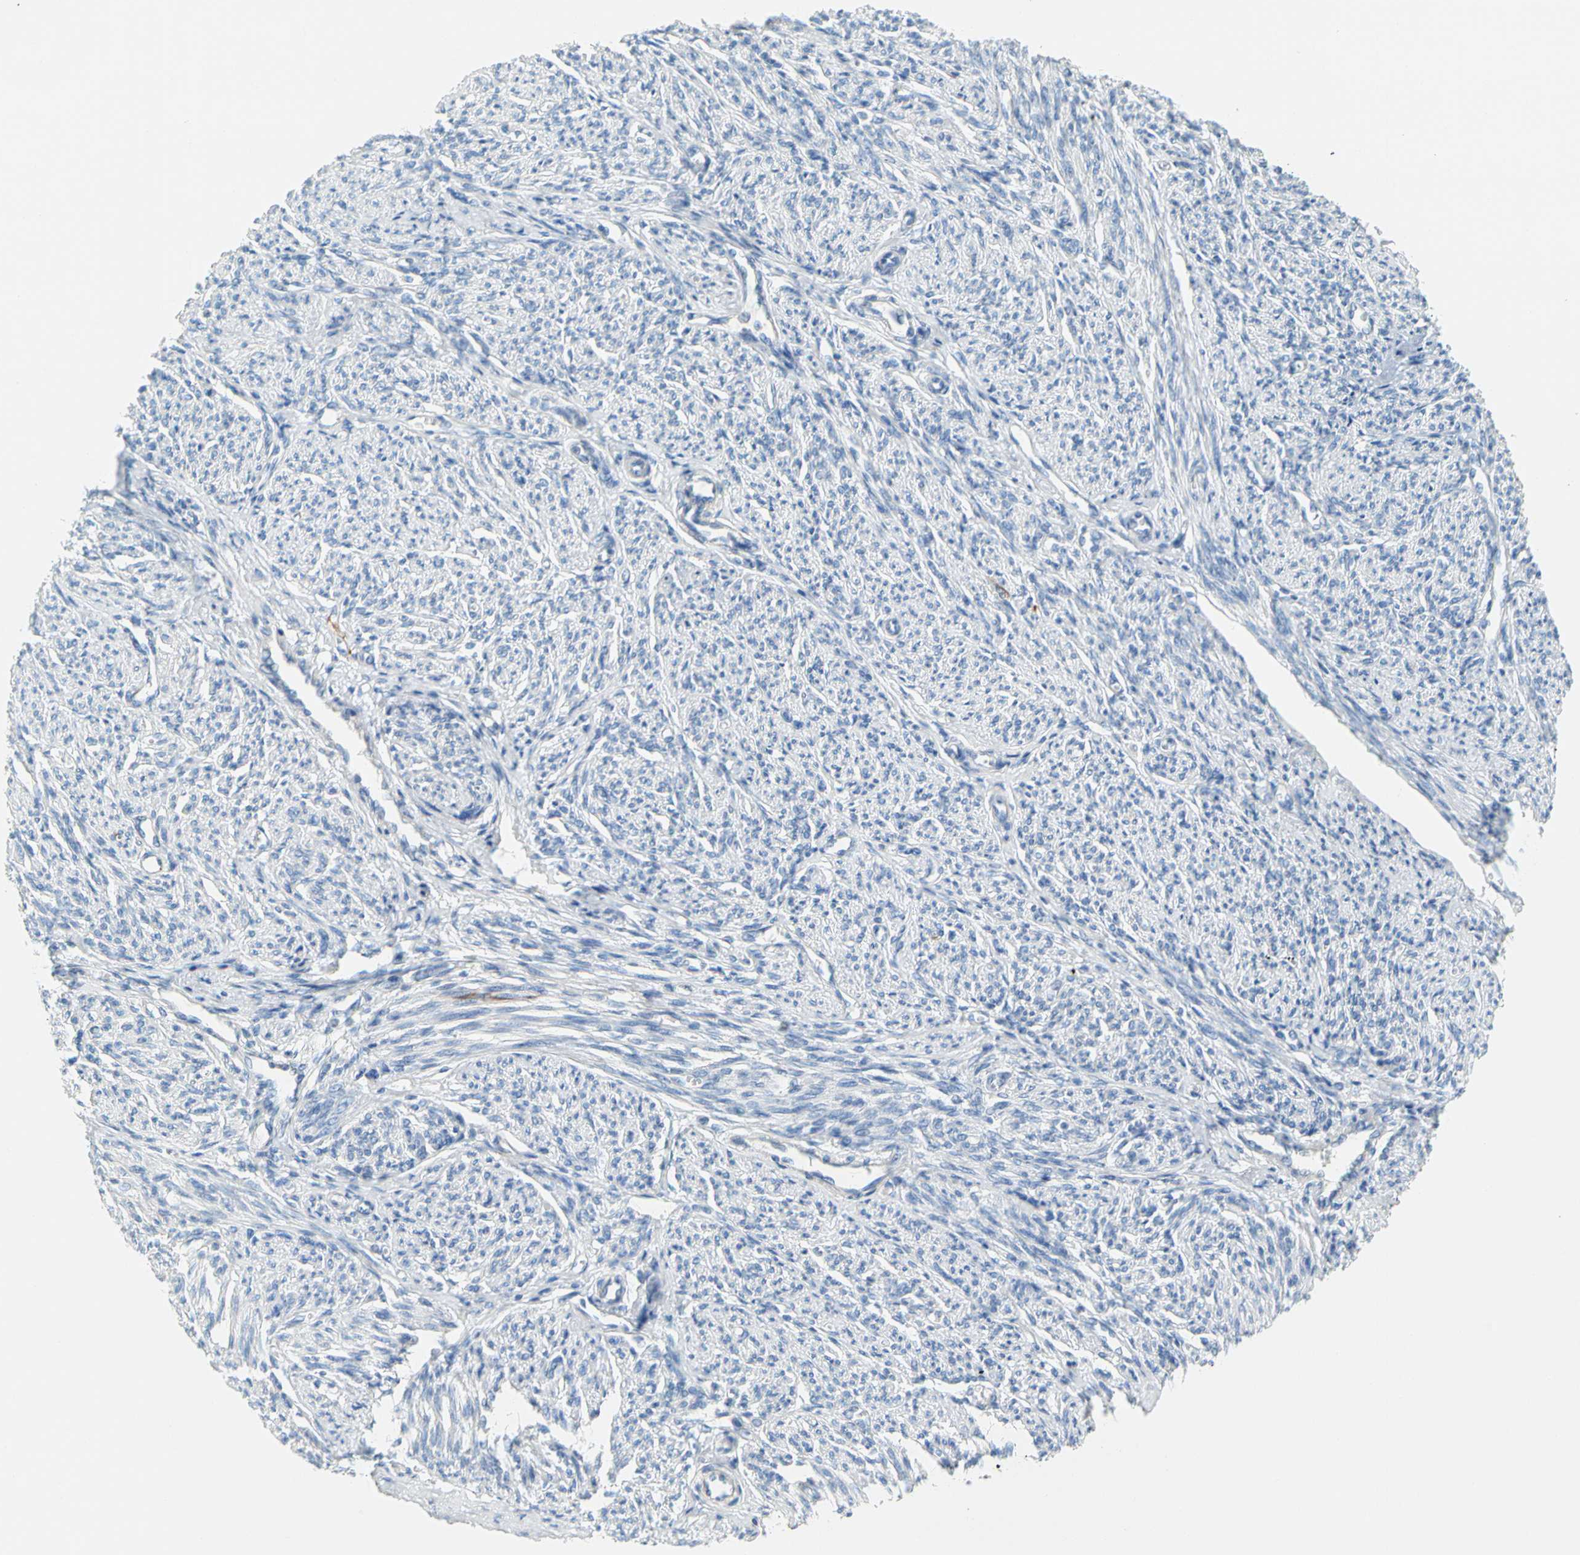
{"staining": {"intensity": "negative", "quantity": "none", "location": "none"}, "tissue": "smooth muscle", "cell_type": "Smooth muscle cells", "image_type": "normal", "snomed": [{"axis": "morphology", "description": "Normal tissue, NOS"}, {"axis": "topography", "description": "Smooth muscle"}], "caption": "Immunohistochemistry histopathology image of unremarkable human smooth muscle stained for a protein (brown), which demonstrates no staining in smooth muscle cells.", "gene": "TACC3", "patient": {"sex": "female", "age": 65}}